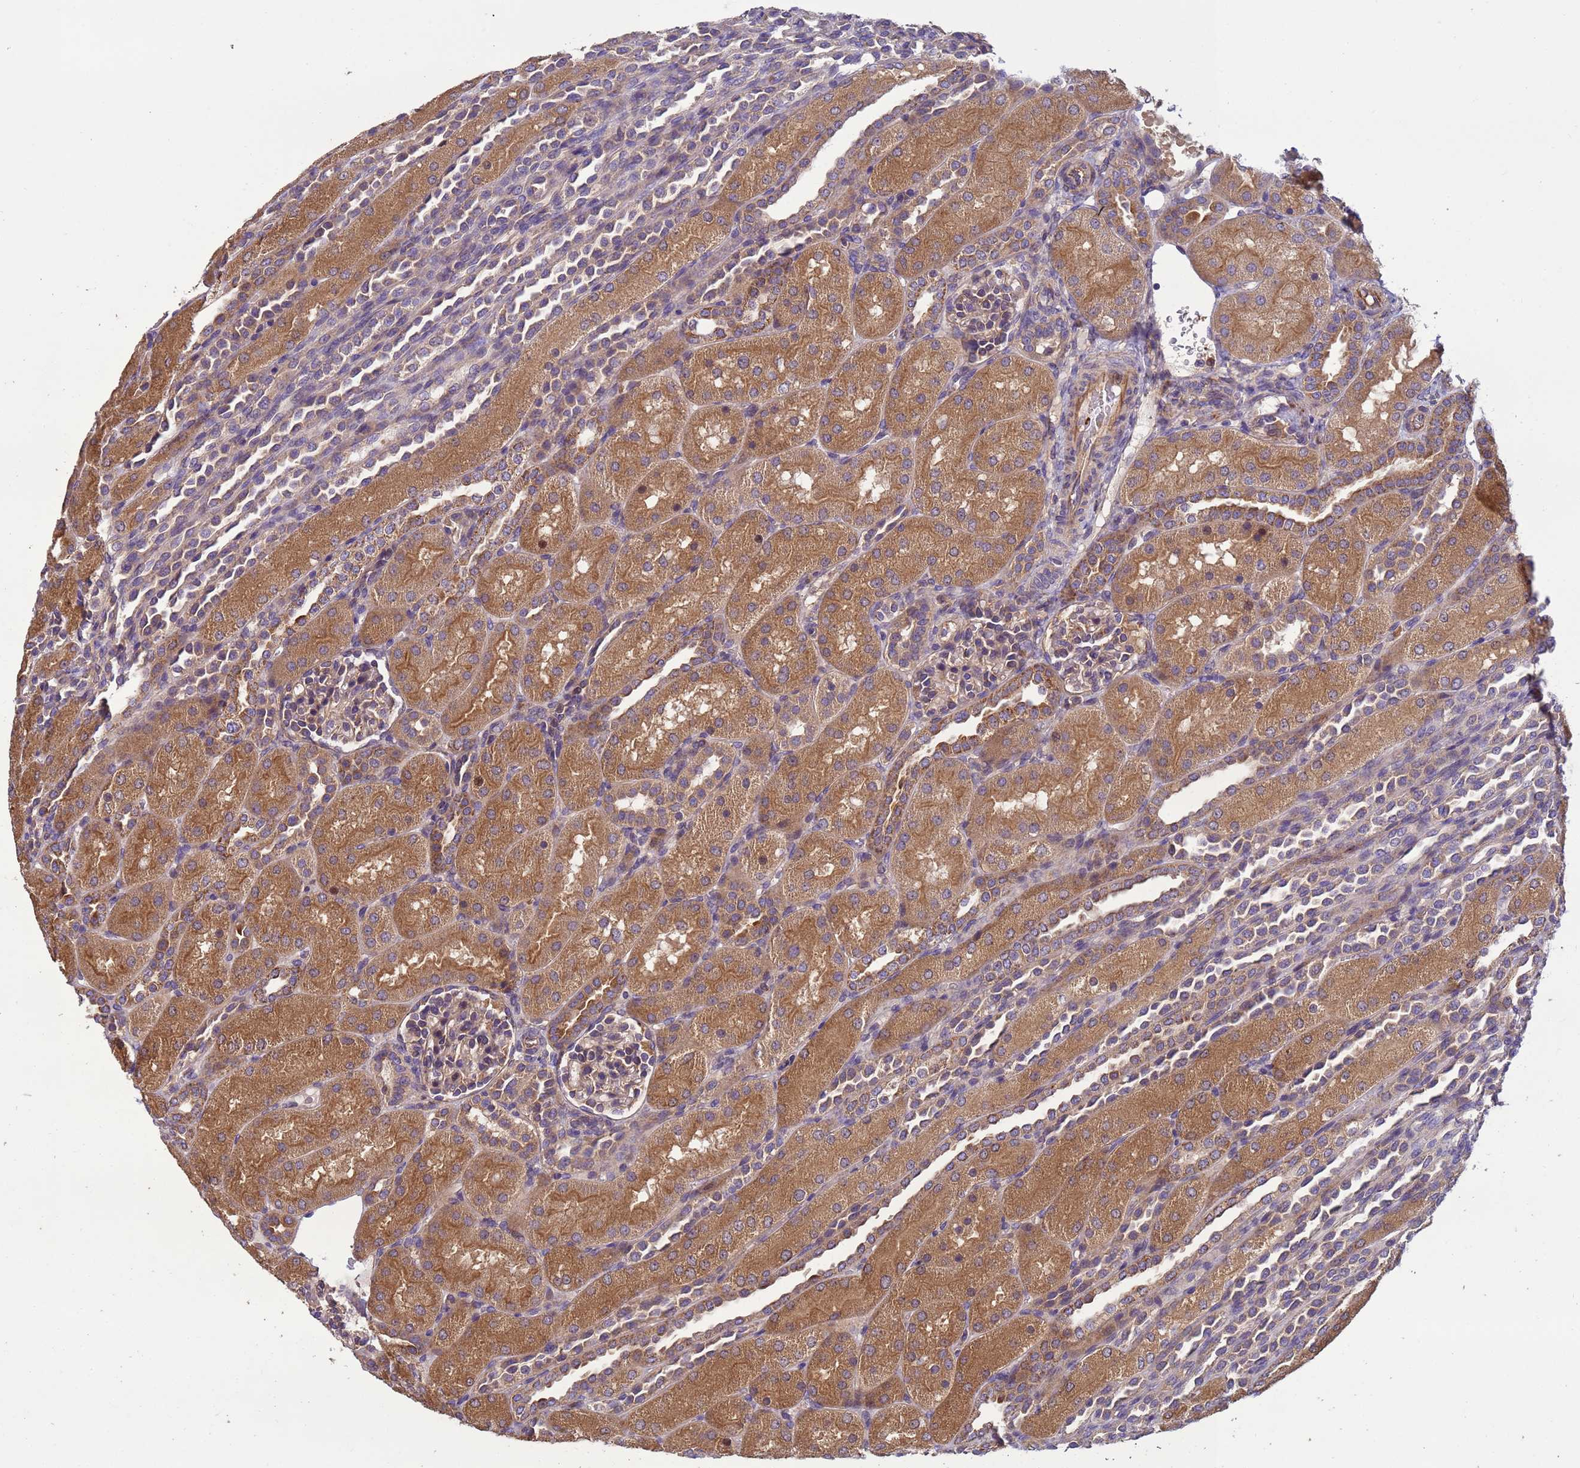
{"staining": {"intensity": "weak", "quantity": ">75%", "location": "cytoplasmic/membranous"}, "tissue": "kidney", "cell_type": "Cells in glomeruli", "image_type": "normal", "snomed": [{"axis": "morphology", "description": "Normal tissue, NOS"}, {"axis": "topography", "description": "Kidney"}], "caption": "A high-resolution photomicrograph shows immunohistochemistry (IHC) staining of normal kidney, which demonstrates weak cytoplasmic/membranous staining in approximately >75% of cells in glomeruli.", "gene": "RAB10", "patient": {"sex": "male", "age": 1}}